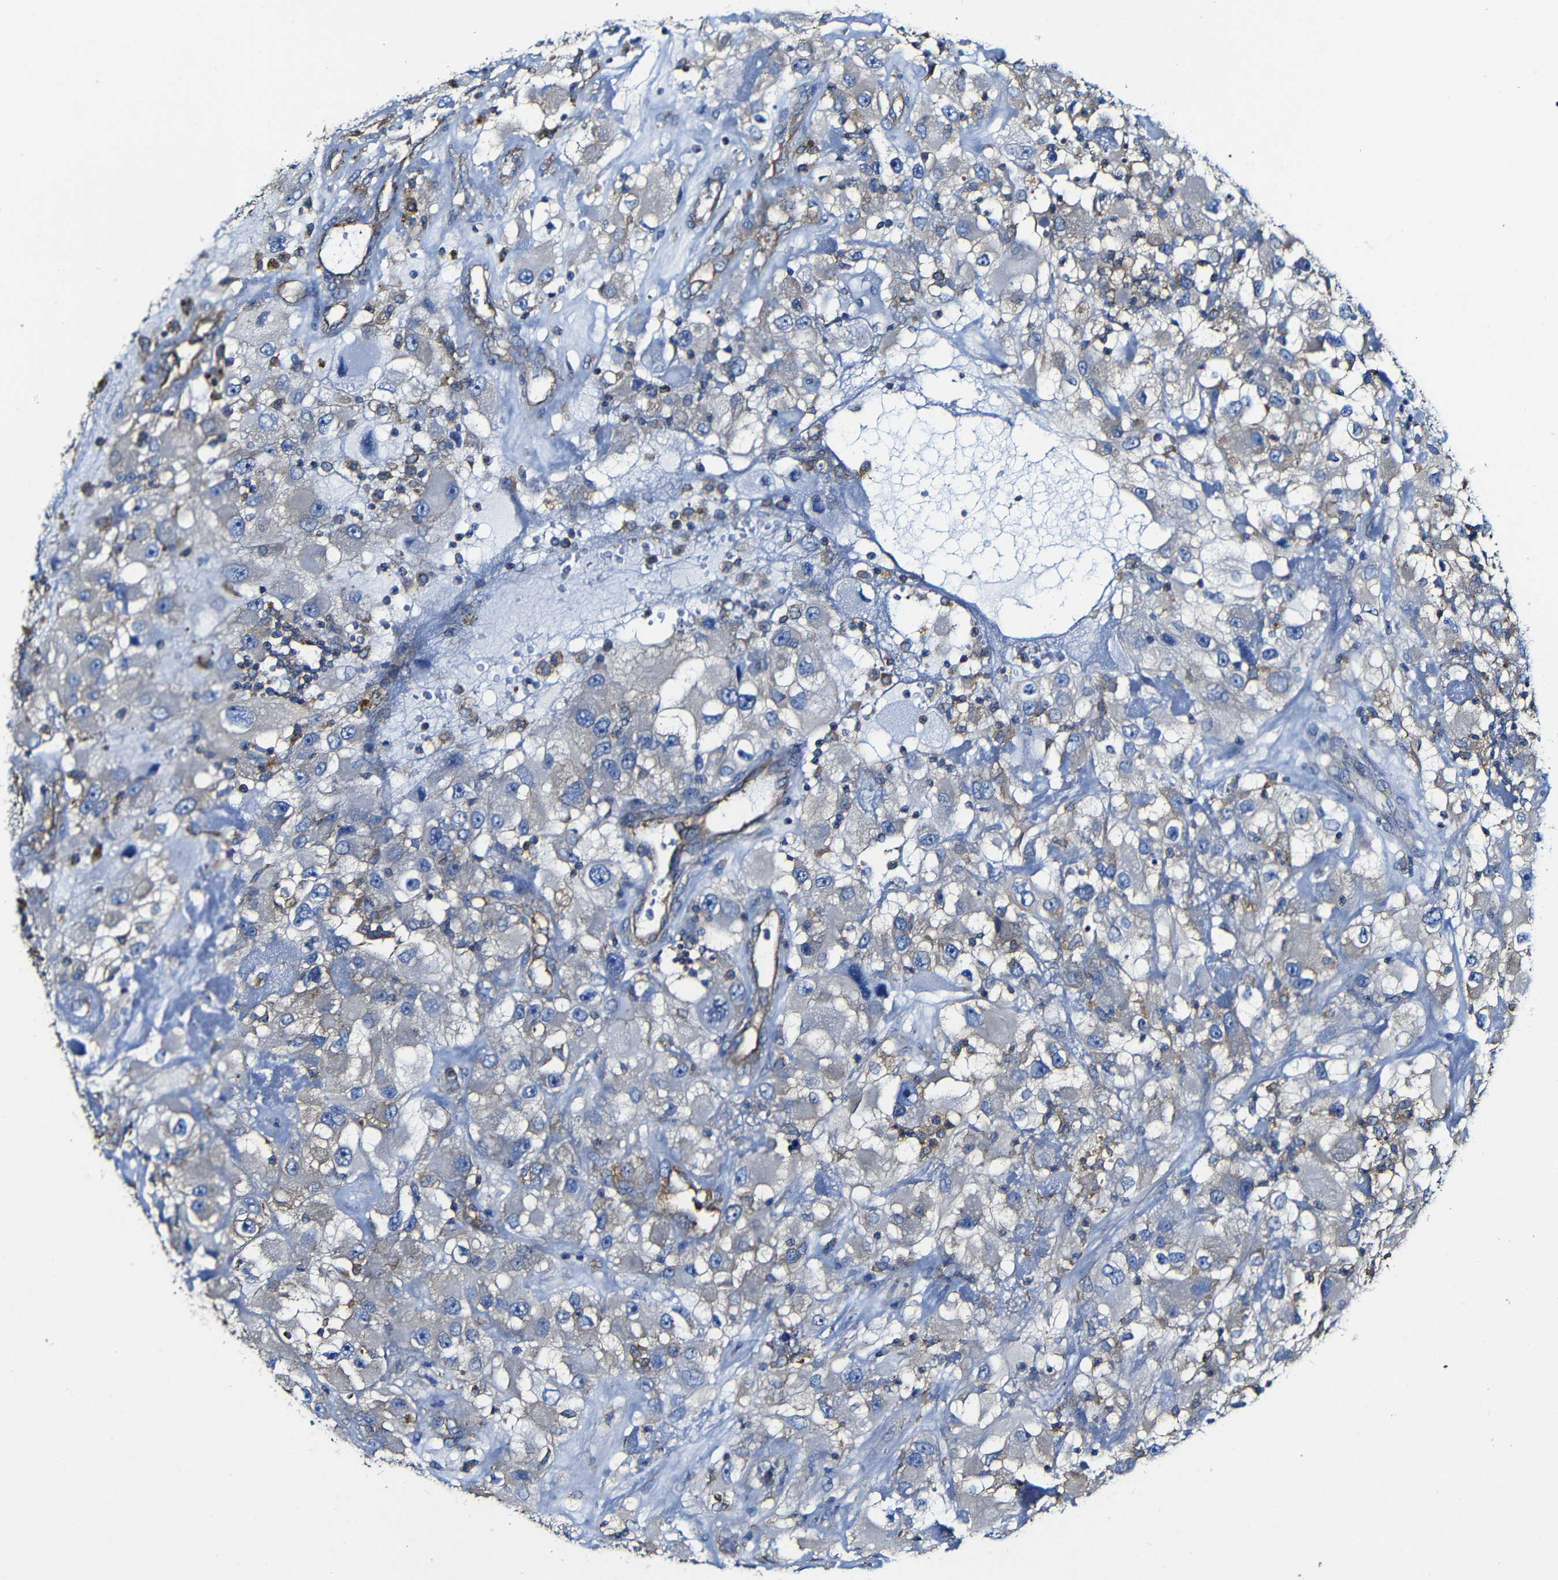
{"staining": {"intensity": "negative", "quantity": "none", "location": "none"}, "tissue": "renal cancer", "cell_type": "Tumor cells", "image_type": "cancer", "snomed": [{"axis": "morphology", "description": "Adenocarcinoma, NOS"}, {"axis": "topography", "description": "Kidney"}], "caption": "Immunohistochemistry (IHC) image of adenocarcinoma (renal) stained for a protein (brown), which demonstrates no expression in tumor cells.", "gene": "MSN", "patient": {"sex": "female", "age": 52}}